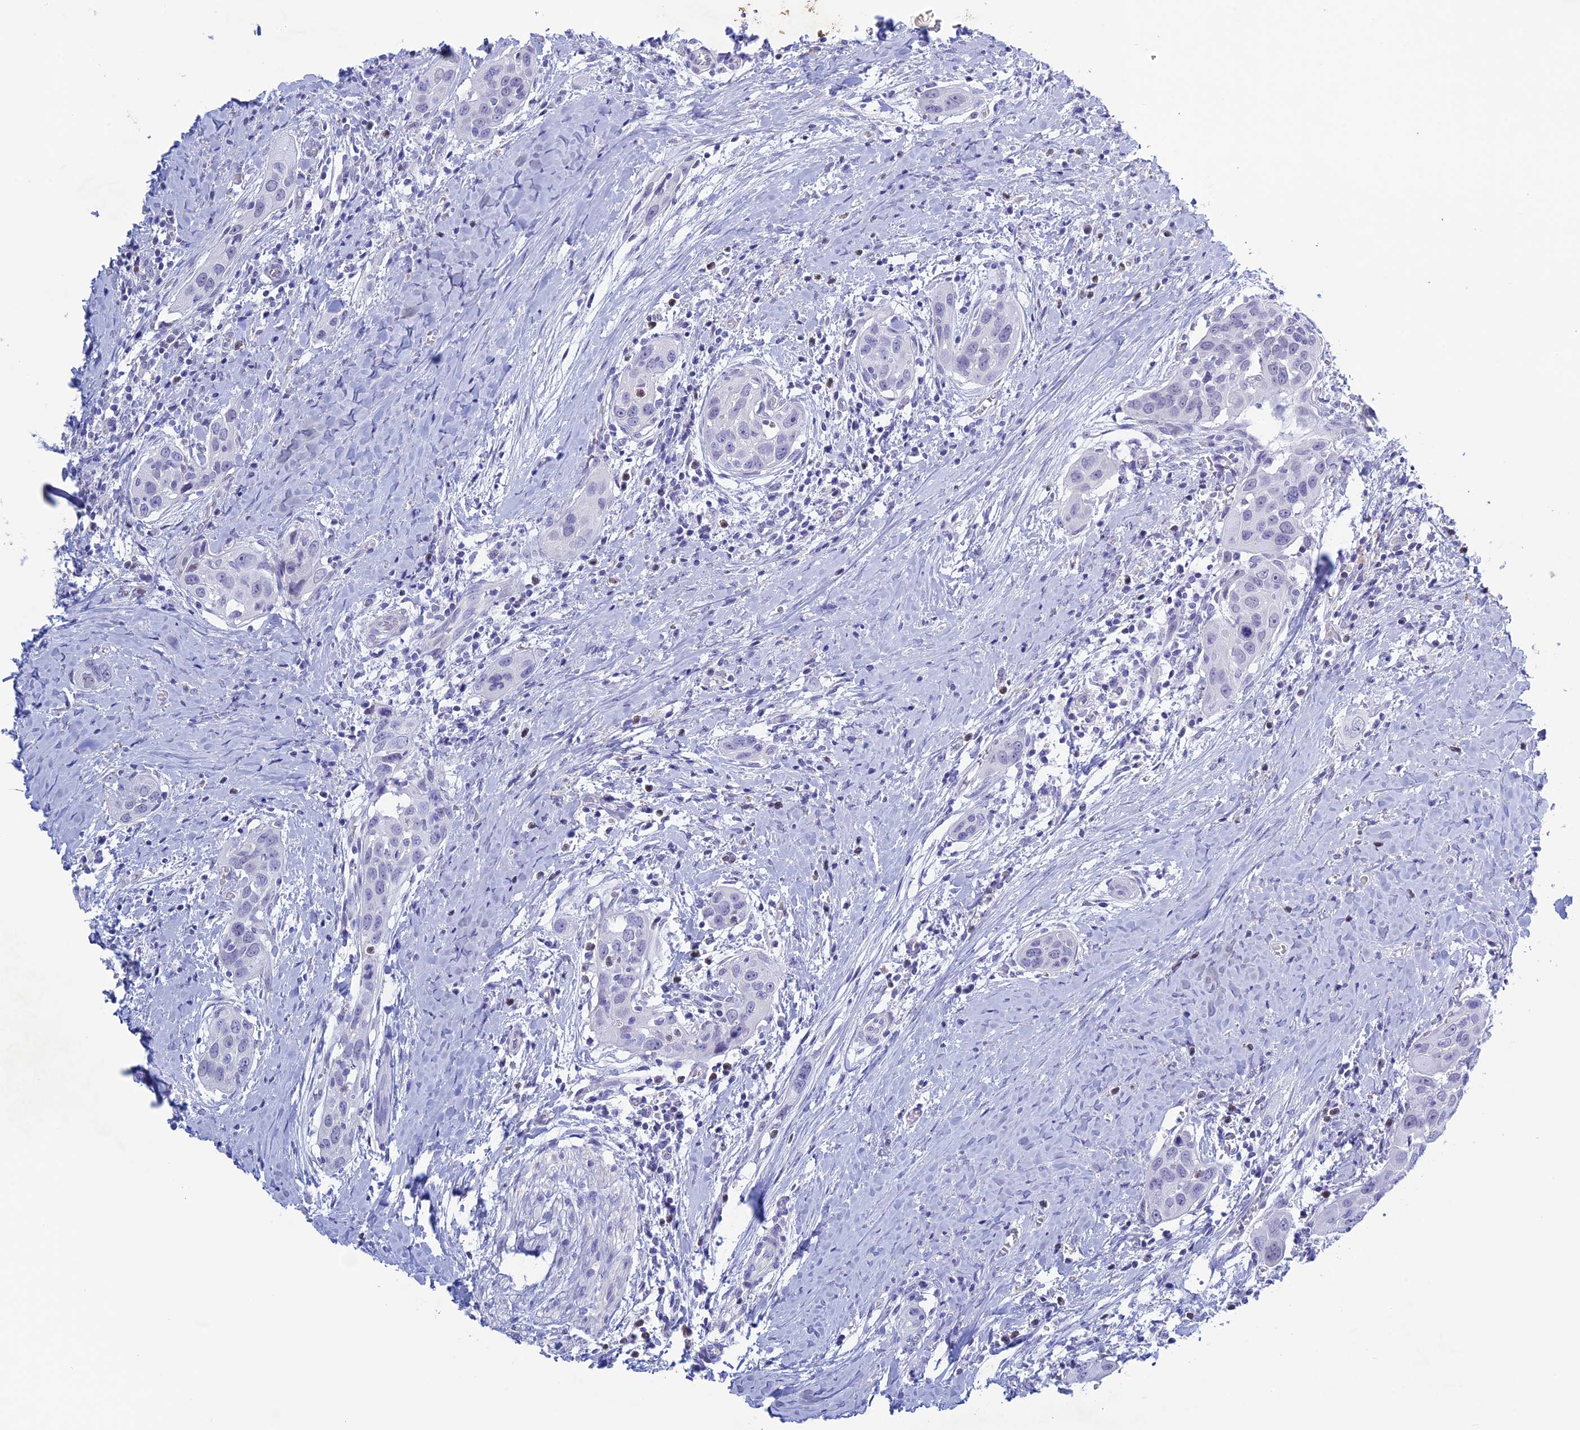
{"staining": {"intensity": "negative", "quantity": "none", "location": "none"}, "tissue": "head and neck cancer", "cell_type": "Tumor cells", "image_type": "cancer", "snomed": [{"axis": "morphology", "description": "Squamous cell carcinoma, NOS"}, {"axis": "topography", "description": "Oral tissue"}, {"axis": "topography", "description": "Head-Neck"}], "caption": "IHC photomicrograph of neoplastic tissue: squamous cell carcinoma (head and neck) stained with DAB (3,3'-diaminobenzidine) shows no significant protein positivity in tumor cells.", "gene": "LHFPL2", "patient": {"sex": "female", "age": 50}}